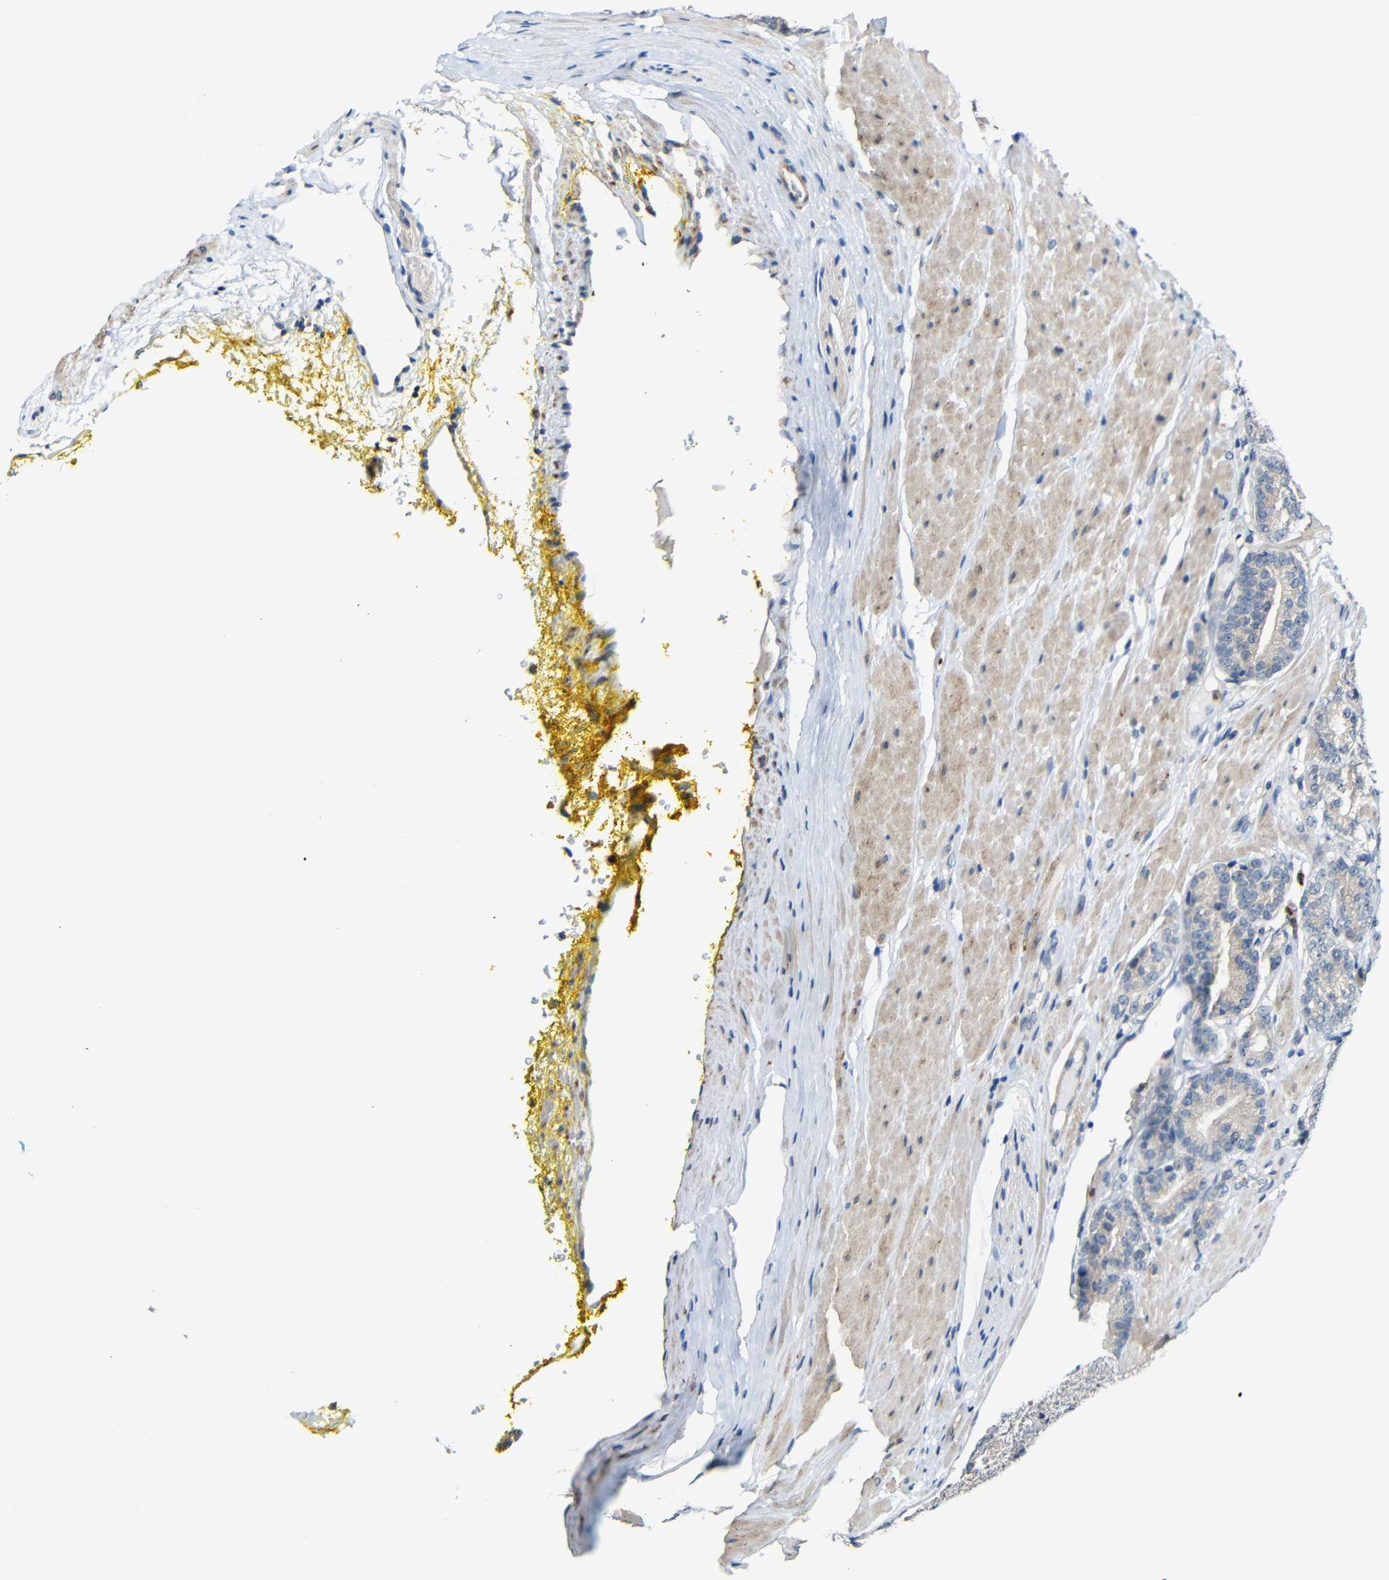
{"staining": {"intensity": "weak", "quantity": "<25%", "location": "cytoplasmic/membranous"}, "tissue": "prostate cancer", "cell_type": "Tumor cells", "image_type": "cancer", "snomed": [{"axis": "morphology", "description": "Adenocarcinoma, High grade"}, {"axis": "topography", "description": "Prostate"}], "caption": "There is no significant positivity in tumor cells of high-grade adenocarcinoma (prostate). The staining was performed using DAB to visualize the protein expression in brown, while the nuclei were stained in blue with hematoxylin (Magnification: 20x).", "gene": "STBD1", "patient": {"sex": "male", "age": 61}}